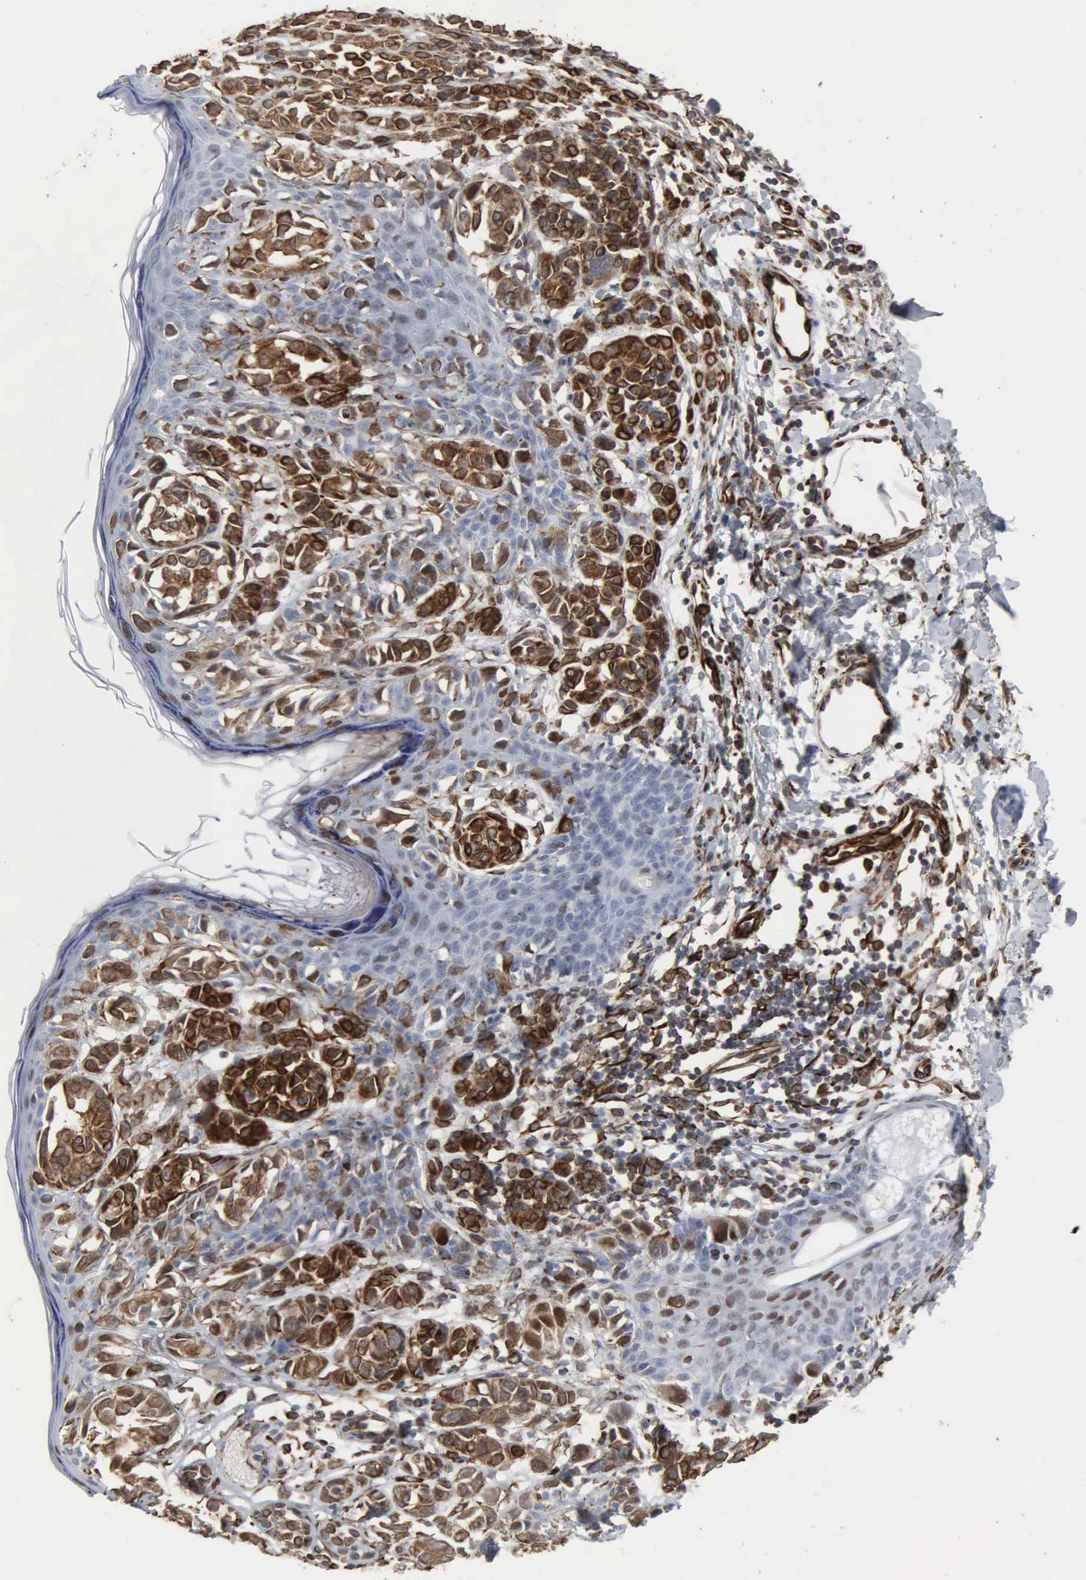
{"staining": {"intensity": "strong", "quantity": "25%-75%", "location": "cytoplasmic/membranous,nuclear"}, "tissue": "melanoma", "cell_type": "Tumor cells", "image_type": "cancer", "snomed": [{"axis": "morphology", "description": "Malignant melanoma, NOS"}, {"axis": "topography", "description": "Skin"}], "caption": "Melanoma stained with a brown dye shows strong cytoplasmic/membranous and nuclear positive expression in approximately 25%-75% of tumor cells.", "gene": "CCNE1", "patient": {"sex": "male", "age": 40}}